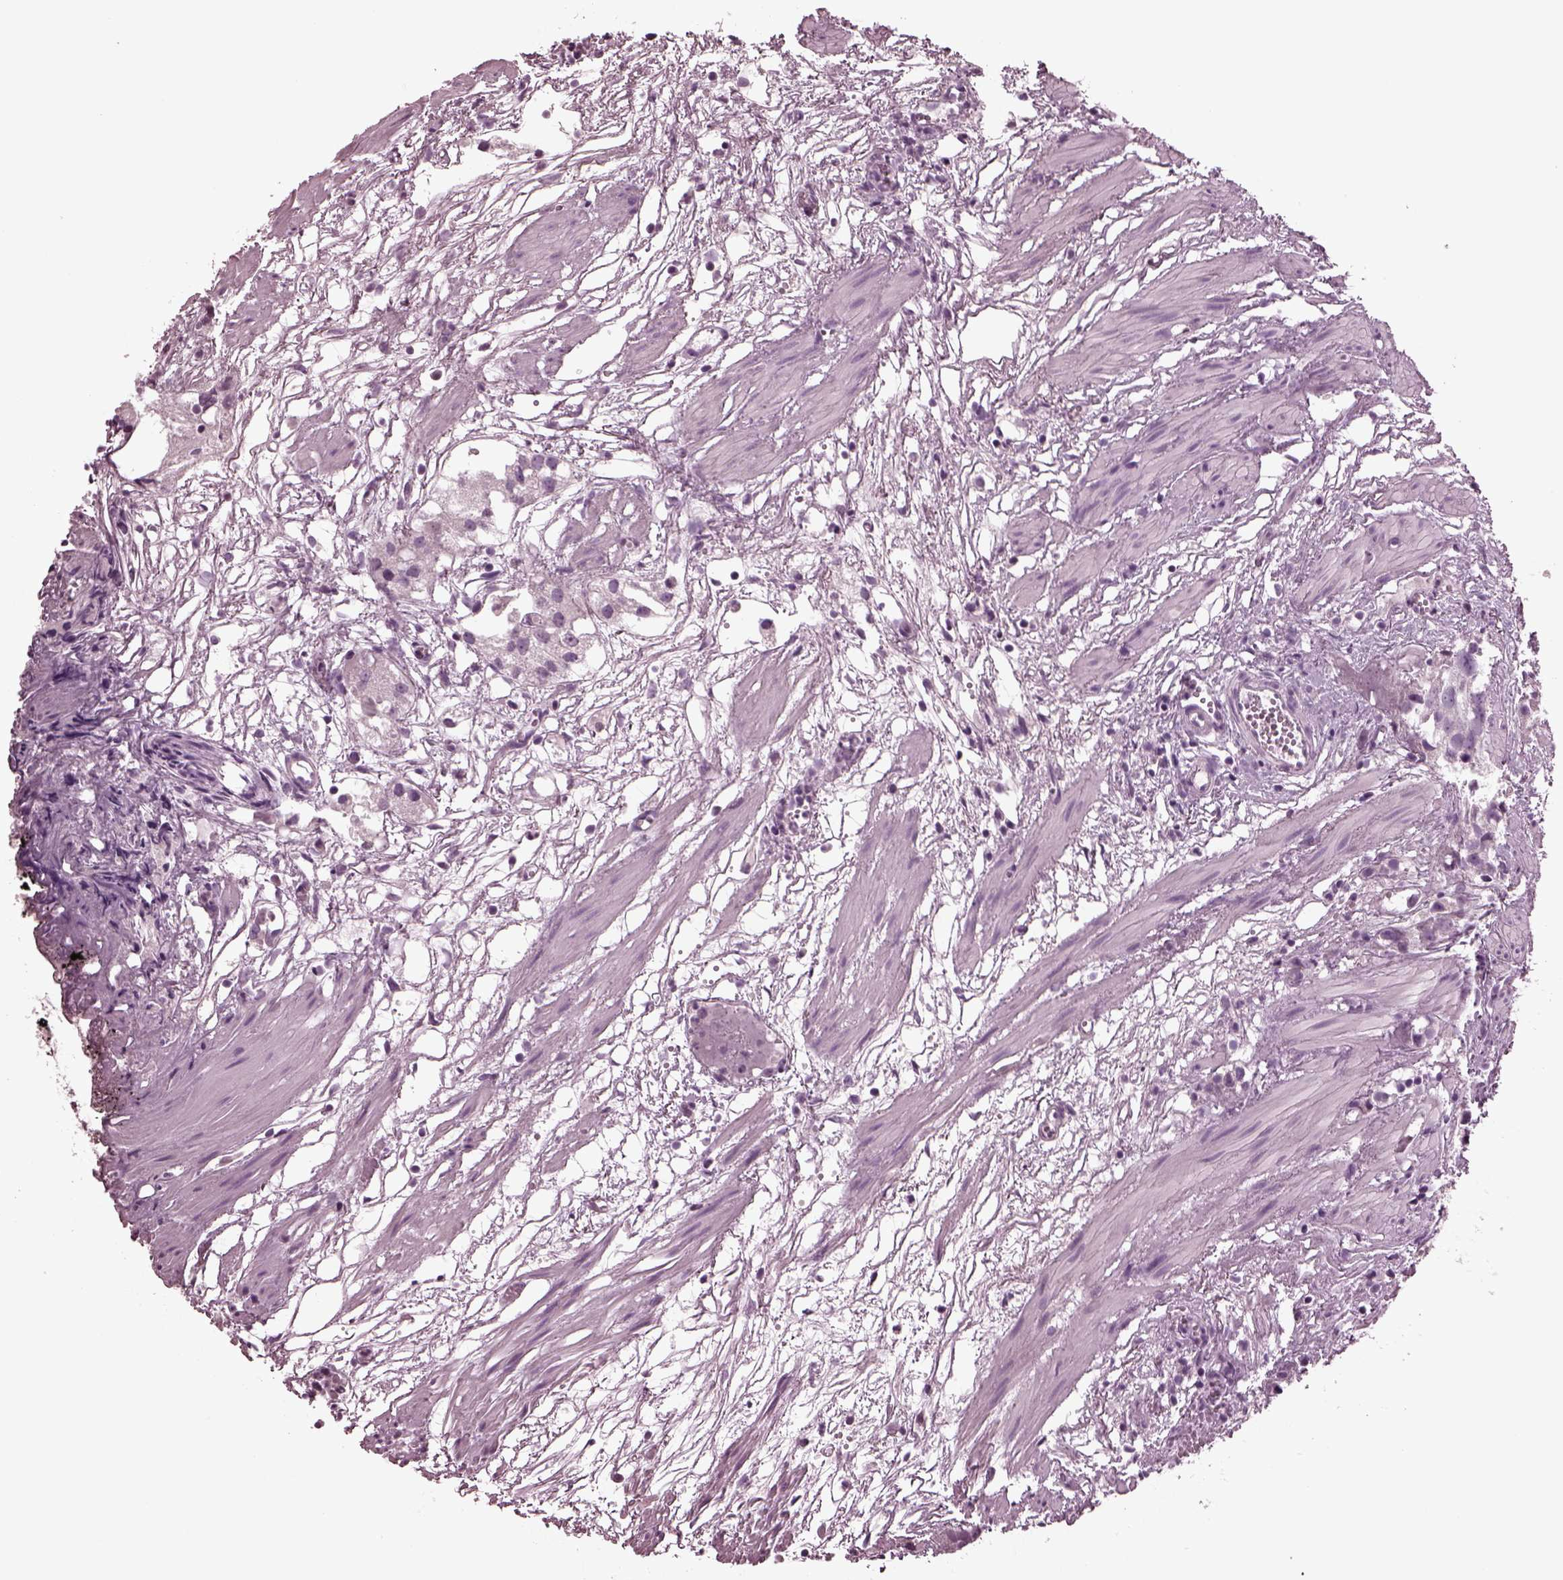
{"staining": {"intensity": "negative", "quantity": "none", "location": "none"}, "tissue": "prostate cancer", "cell_type": "Tumor cells", "image_type": "cancer", "snomed": [{"axis": "morphology", "description": "Adenocarcinoma, High grade"}, {"axis": "topography", "description": "Prostate"}], "caption": "Immunohistochemistry micrograph of neoplastic tissue: human prostate adenocarcinoma (high-grade) stained with DAB (3,3'-diaminobenzidine) displays no significant protein positivity in tumor cells. The staining was performed using DAB to visualize the protein expression in brown, while the nuclei were stained in blue with hematoxylin (Magnification: 20x).", "gene": "MIB2", "patient": {"sex": "male", "age": 68}}